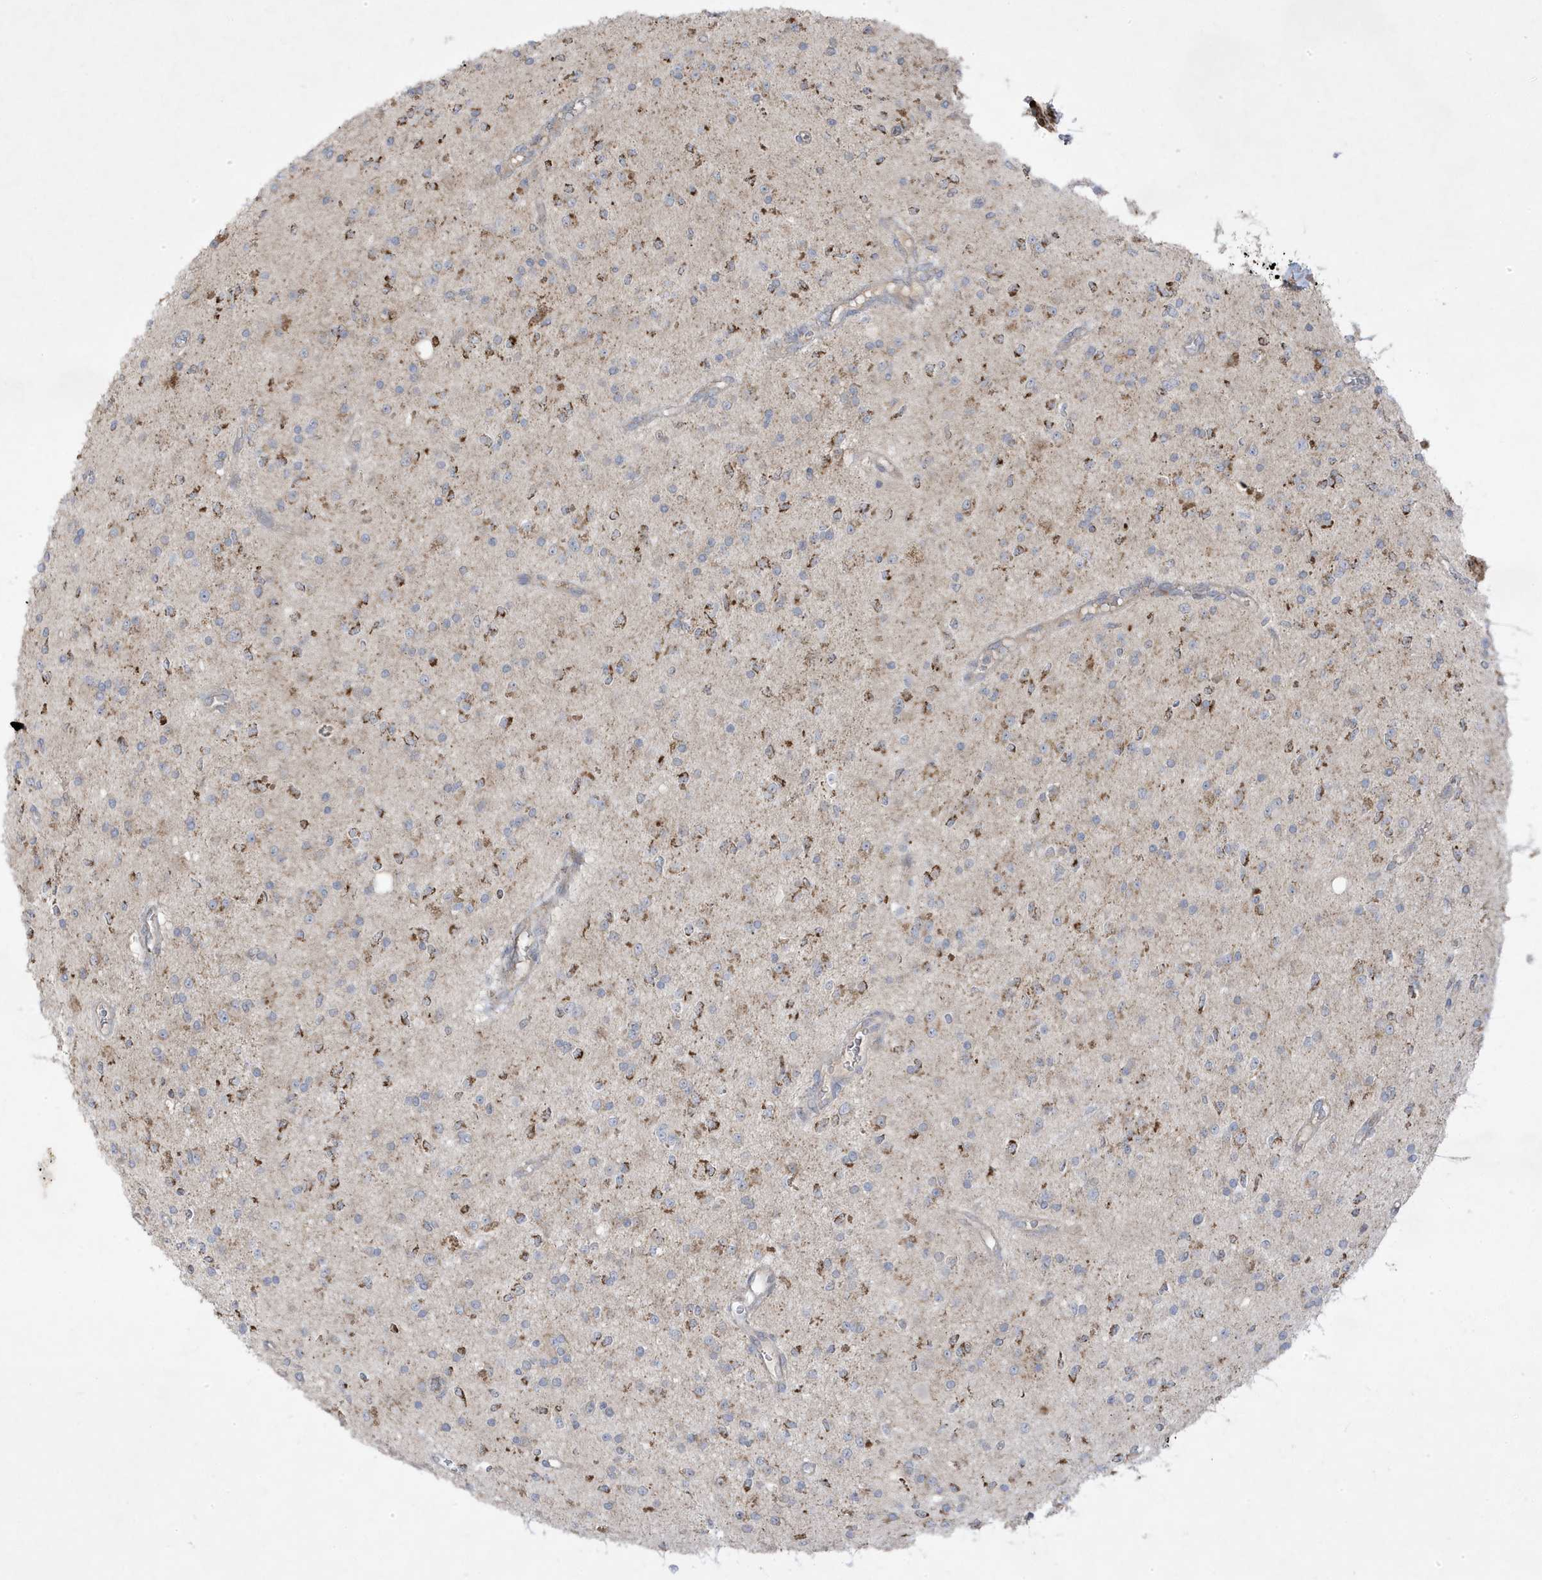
{"staining": {"intensity": "moderate", "quantity": "25%-75%", "location": "cytoplasmic/membranous"}, "tissue": "glioma", "cell_type": "Tumor cells", "image_type": "cancer", "snomed": [{"axis": "morphology", "description": "Glioma, malignant, High grade"}, {"axis": "topography", "description": "Brain"}], "caption": "Immunohistochemistry (IHC) (DAB (3,3'-diaminobenzidine)) staining of human glioma shows moderate cytoplasmic/membranous protein positivity in approximately 25%-75% of tumor cells. The staining was performed using DAB, with brown indicating positive protein expression. Nuclei are stained blue with hematoxylin.", "gene": "ADAMTSL3", "patient": {"sex": "male", "age": 34}}